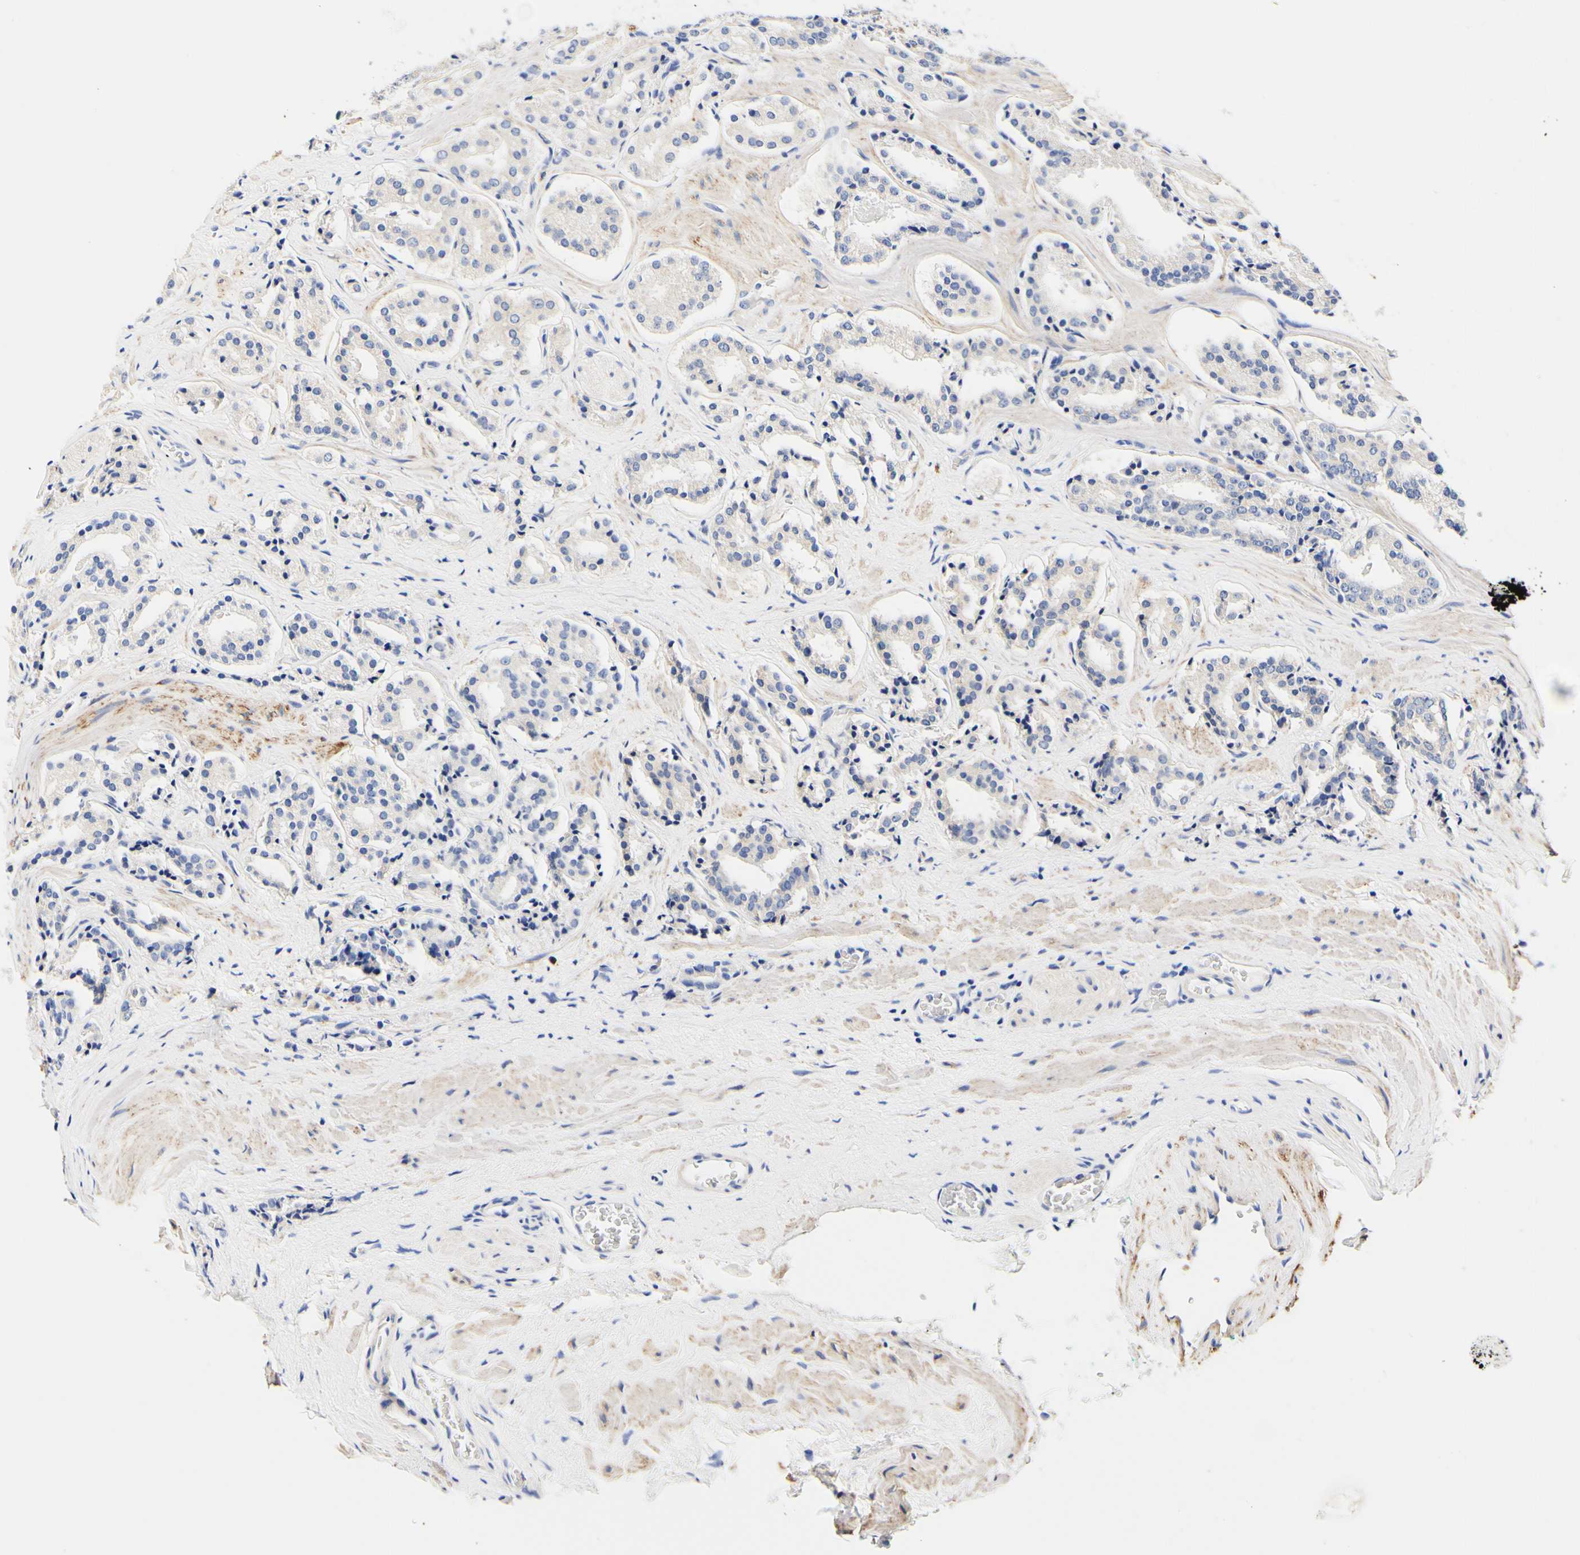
{"staining": {"intensity": "negative", "quantity": "none", "location": "none"}, "tissue": "prostate cancer", "cell_type": "Tumor cells", "image_type": "cancer", "snomed": [{"axis": "morphology", "description": "Adenocarcinoma, High grade"}, {"axis": "topography", "description": "Prostate"}], "caption": "Tumor cells show no significant protein expression in prostate cancer.", "gene": "CAMK4", "patient": {"sex": "male", "age": 60}}